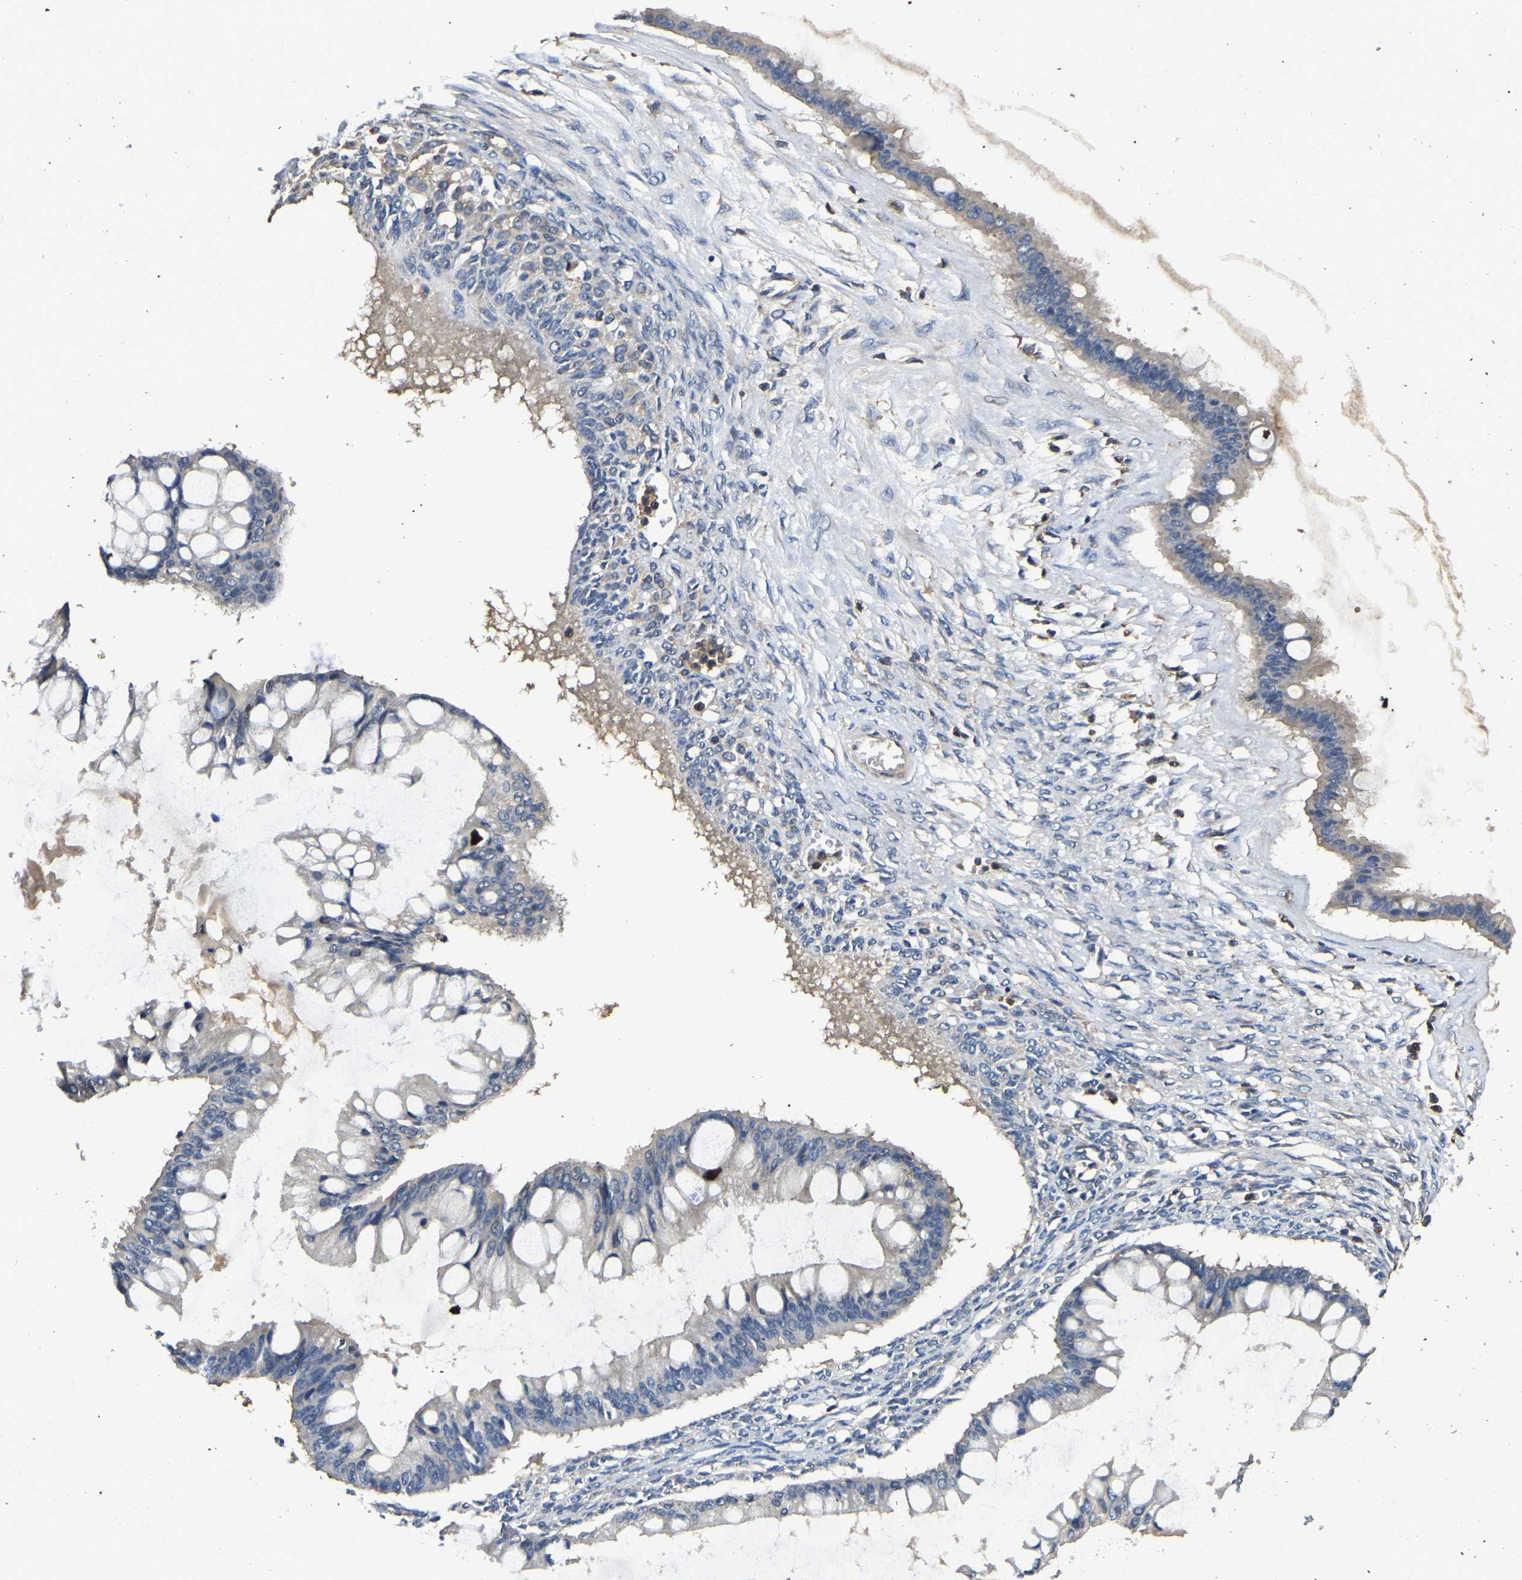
{"staining": {"intensity": "negative", "quantity": "none", "location": "none"}, "tissue": "ovarian cancer", "cell_type": "Tumor cells", "image_type": "cancer", "snomed": [{"axis": "morphology", "description": "Cystadenocarcinoma, mucinous, NOS"}, {"axis": "topography", "description": "Ovary"}], "caption": "Immunohistochemistry (IHC) image of human ovarian mucinous cystadenocarcinoma stained for a protein (brown), which demonstrates no staining in tumor cells.", "gene": "SMPD2", "patient": {"sex": "female", "age": 73}}